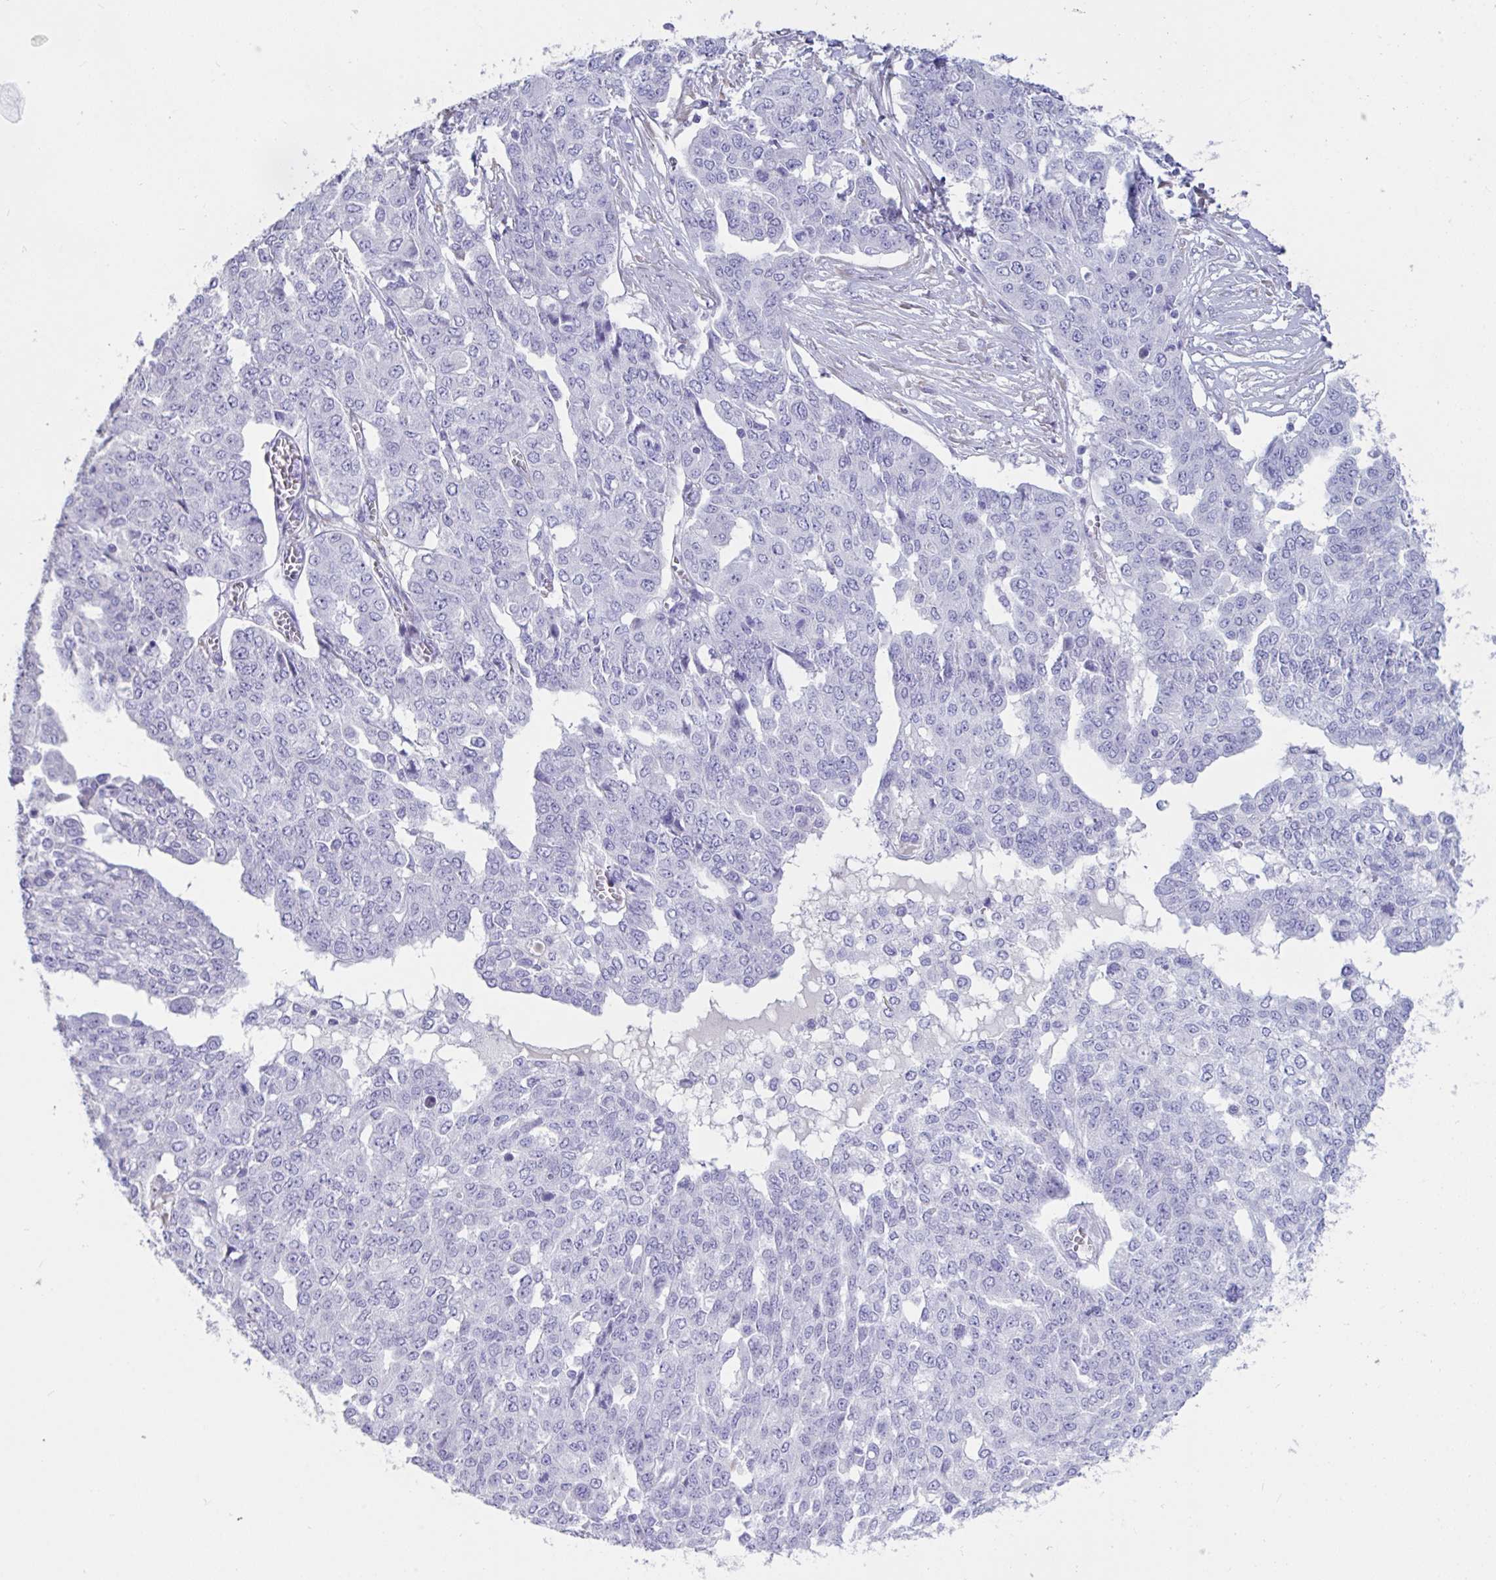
{"staining": {"intensity": "negative", "quantity": "none", "location": "none"}, "tissue": "ovarian cancer", "cell_type": "Tumor cells", "image_type": "cancer", "snomed": [{"axis": "morphology", "description": "Cystadenocarcinoma, serous, NOS"}, {"axis": "topography", "description": "Soft tissue"}, {"axis": "topography", "description": "Ovary"}], "caption": "Immunohistochemistry image of ovarian cancer (serous cystadenocarcinoma) stained for a protein (brown), which shows no expression in tumor cells.", "gene": "TNNC1", "patient": {"sex": "female", "age": 57}}